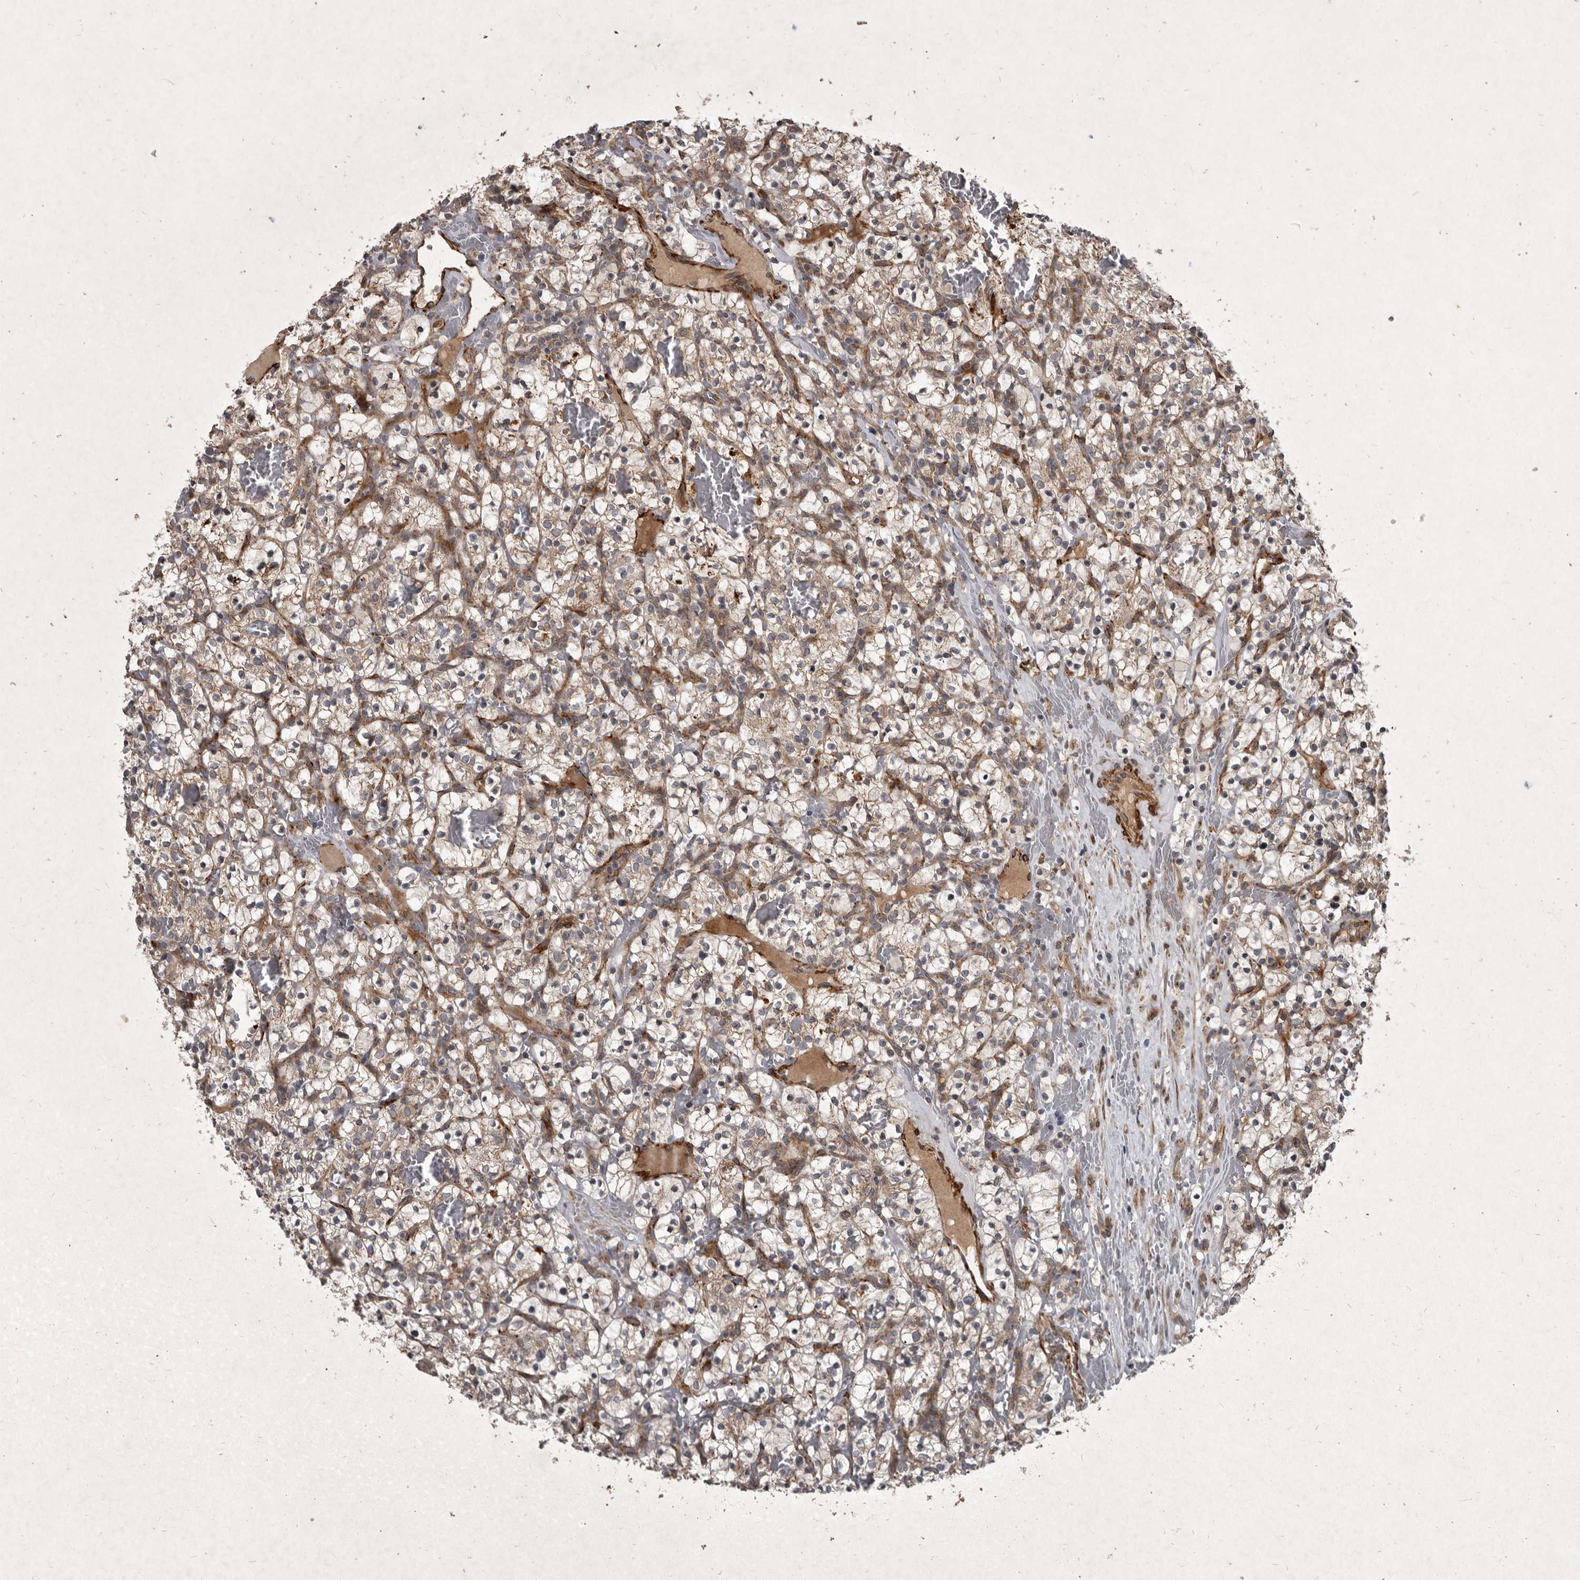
{"staining": {"intensity": "weak", "quantity": ">75%", "location": "cytoplasmic/membranous"}, "tissue": "renal cancer", "cell_type": "Tumor cells", "image_type": "cancer", "snomed": [{"axis": "morphology", "description": "Adenocarcinoma, NOS"}, {"axis": "topography", "description": "Kidney"}], "caption": "The immunohistochemical stain highlights weak cytoplasmic/membranous positivity in tumor cells of adenocarcinoma (renal) tissue. Nuclei are stained in blue.", "gene": "MRPS15", "patient": {"sex": "female", "age": 57}}